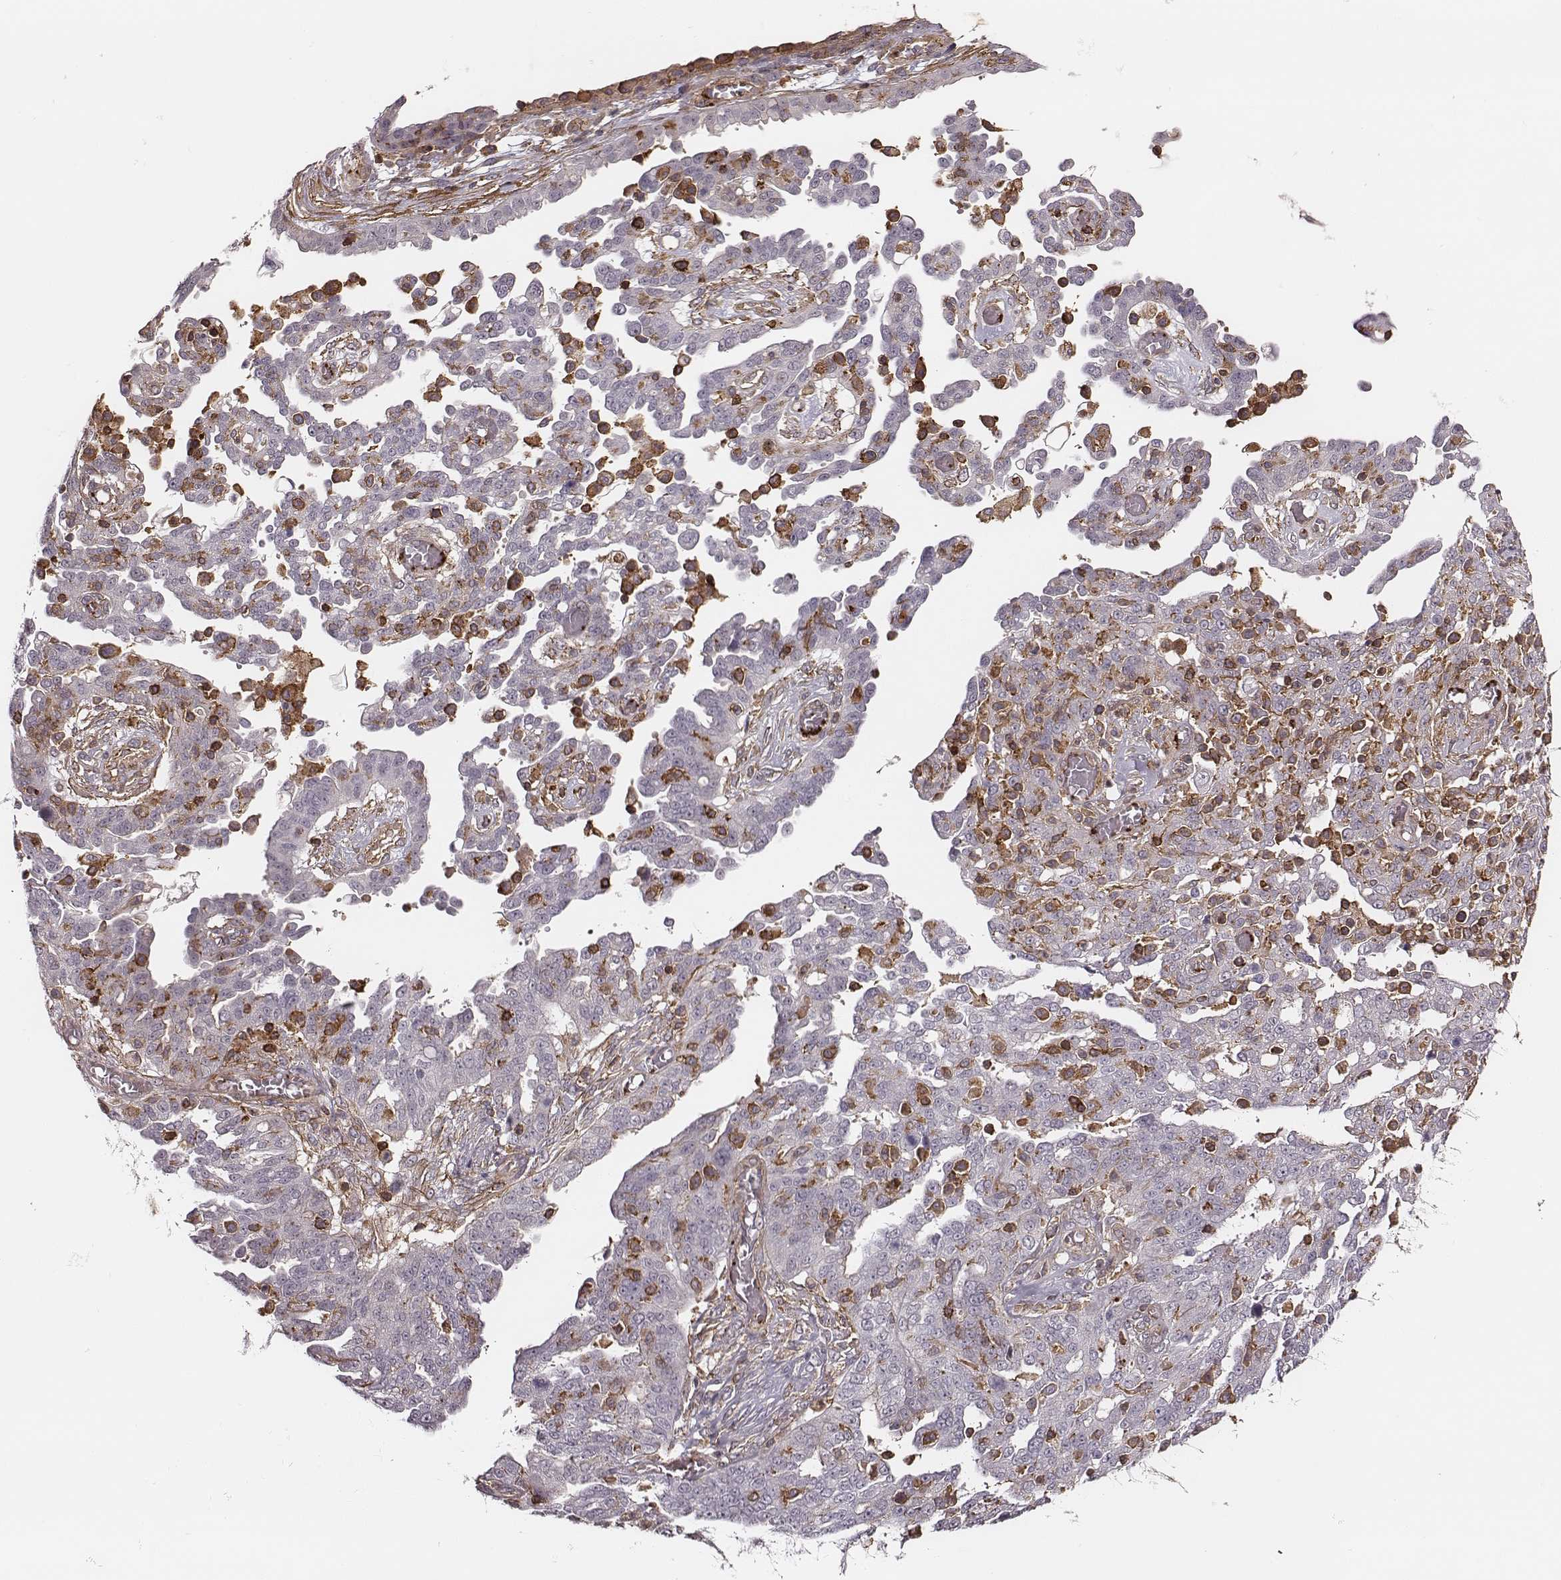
{"staining": {"intensity": "negative", "quantity": "none", "location": "none"}, "tissue": "ovarian cancer", "cell_type": "Tumor cells", "image_type": "cancer", "snomed": [{"axis": "morphology", "description": "Cystadenocarcinoma, serous, NOS"}, {"axis": "topography", "description": "Ovary"}], "caption": "This is an immunohistochemistry (IHC) micrograph of human ovarian cancer. There is no expression in tumor cells.", "gene": "ZYX", "patient": {"sex": "female", "age": 67}}